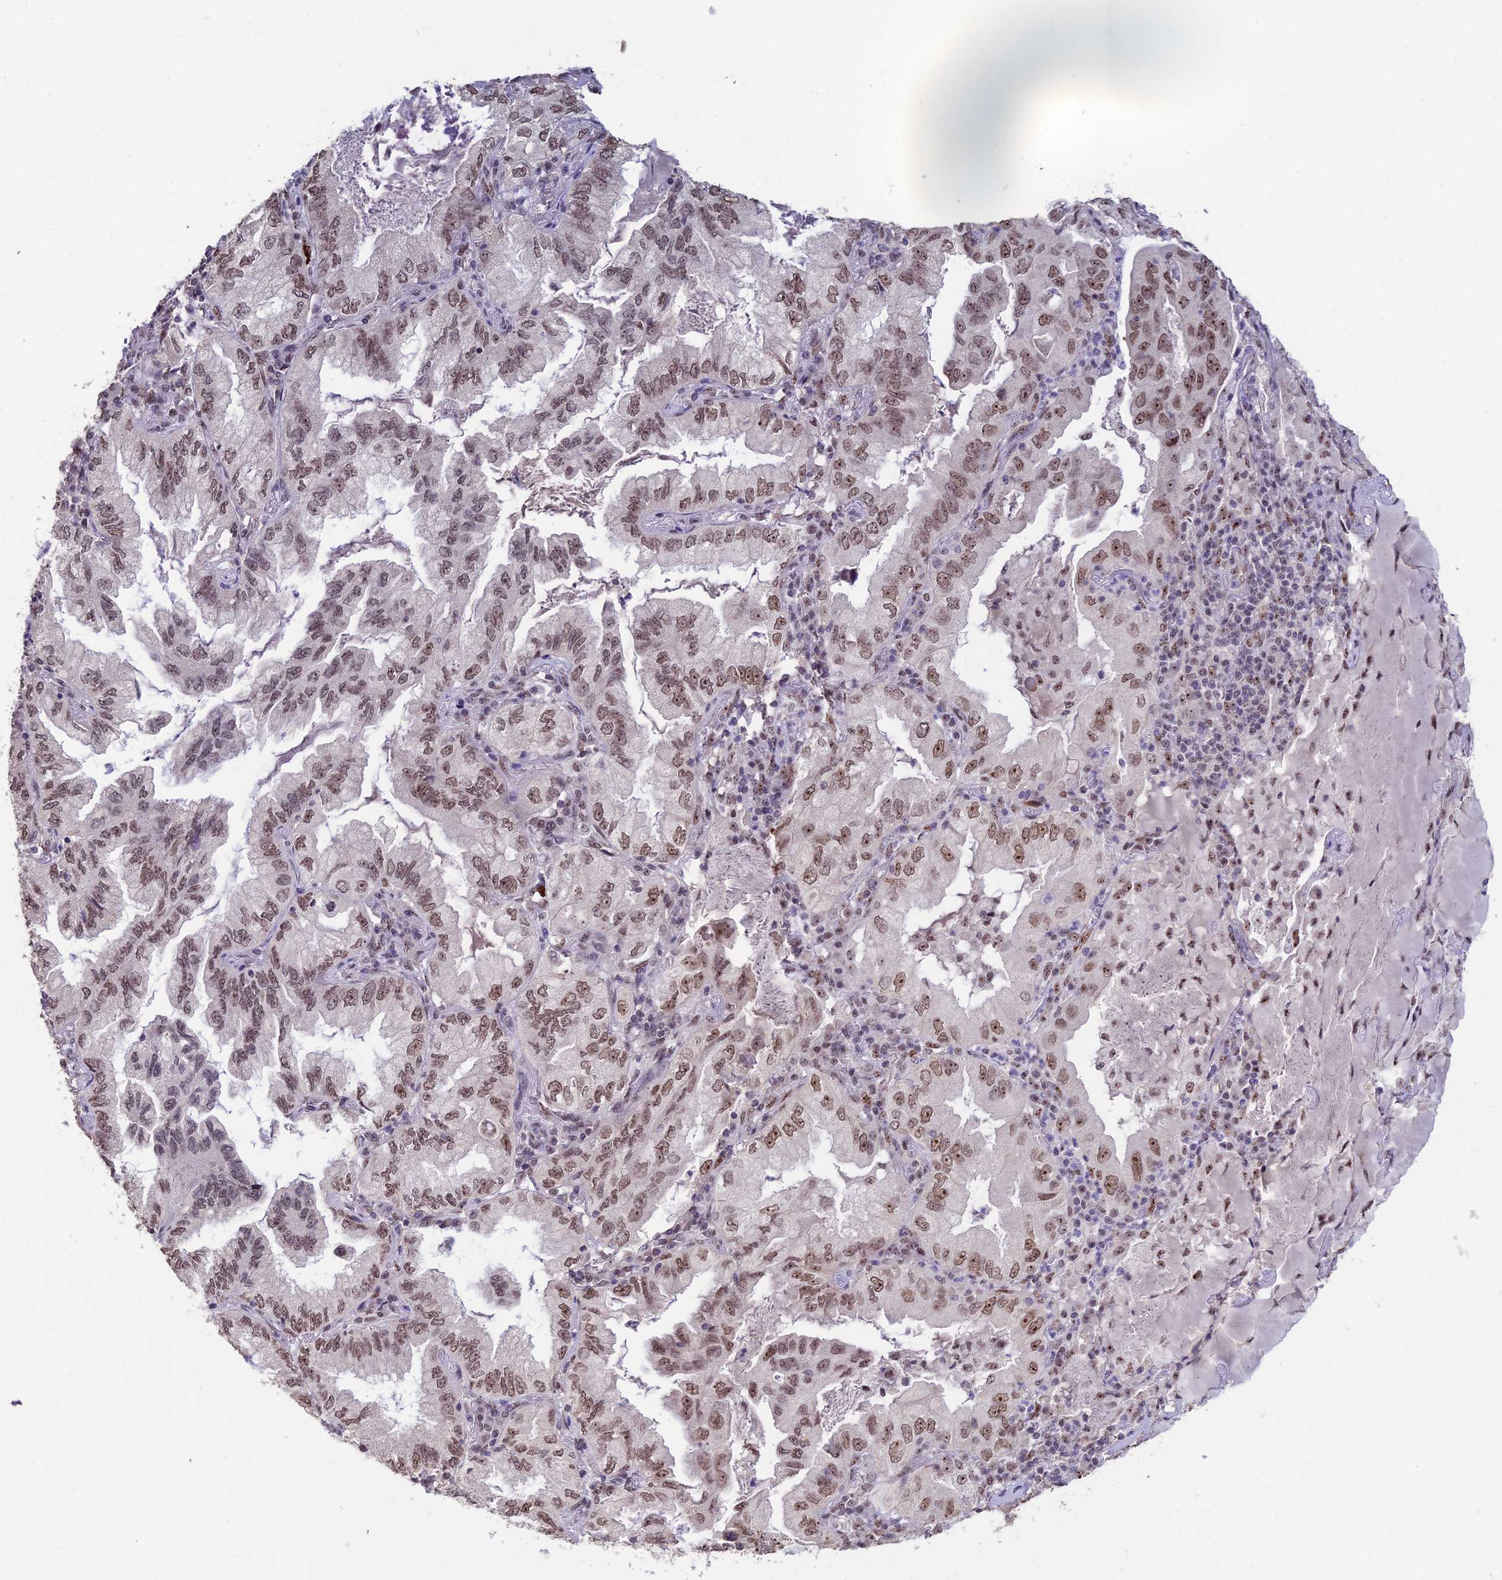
{"staining": {"intensity": "moderate", "quantity": ">75%", "location": "nuclear"}, "tissue": "lung cancer", "cell_type": "Tumor cells", "image_type": "cancer", "snomed": [{"axis": "morphology", "description": "Adenocarcinoma, NOS"}, {"axis": "topography", "description": "Lung"}], "caption": "Lung adenocarcinoma stained for a protein shows moderate nuclear positivity in tumor cells.", "gene": "POLR1G", "patient": {"sex": "female", "age": 69}}